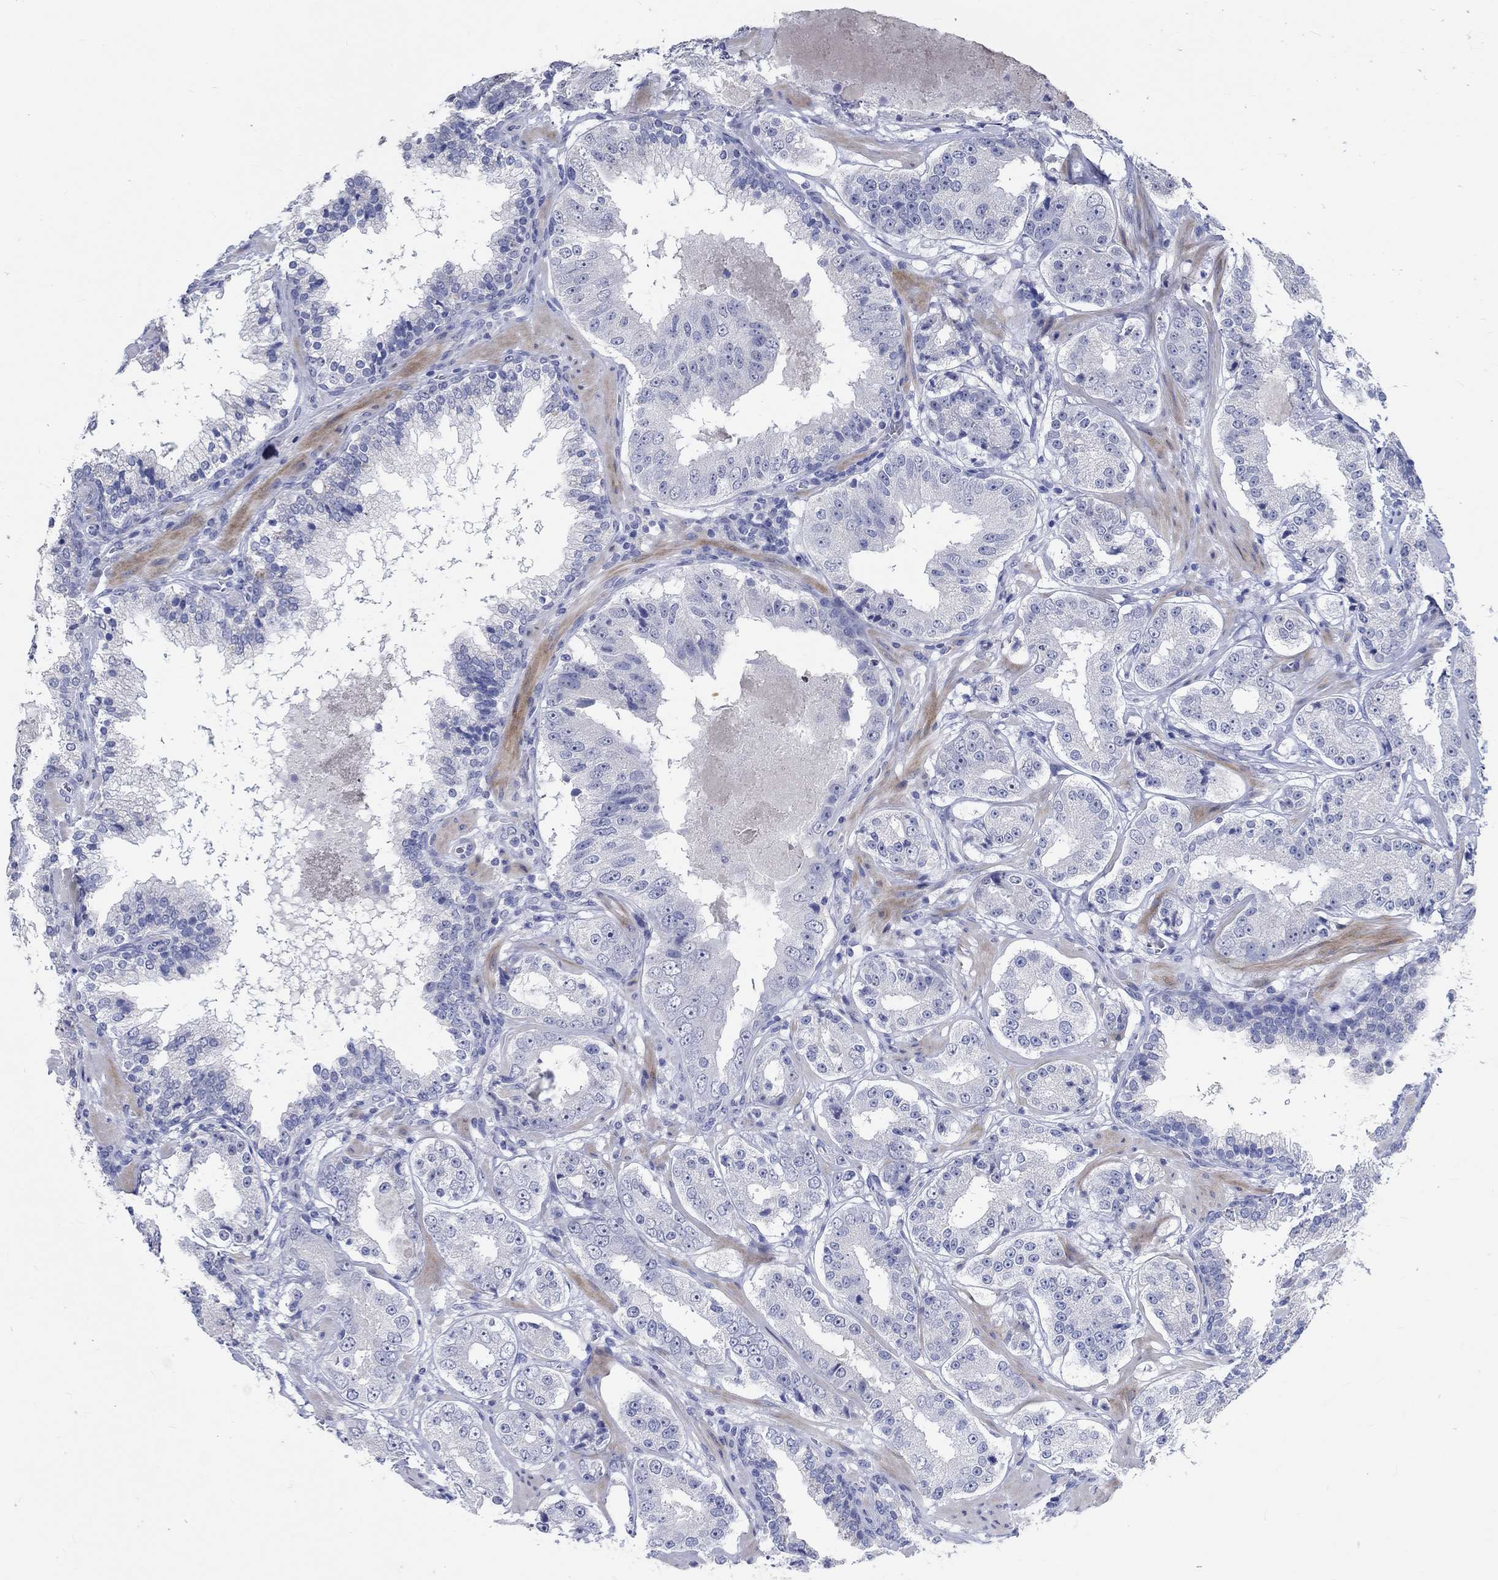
{"staining": {"intensity": "negative", "quantity": "none", "location": "none"}, "tissue": "prostate cancer", "cell_type": "Tumor cells", "image_type": "cancer", "snomed": [{"axis": "morphology", "description": "Adenocarcinoma, Low grade"}, {"axis": "topography", "description": "Prostate"}], "caption": "This histopathology image is of prostate low-grade adenocarcinoma stained with immunohistochemistry (IHC) to label a protein in brown with the nuclei are counter-stained blue. There is no positivity in tumor cells.", "gene": "C4orf47", "patient": {"sex": "male", "age": 60}}